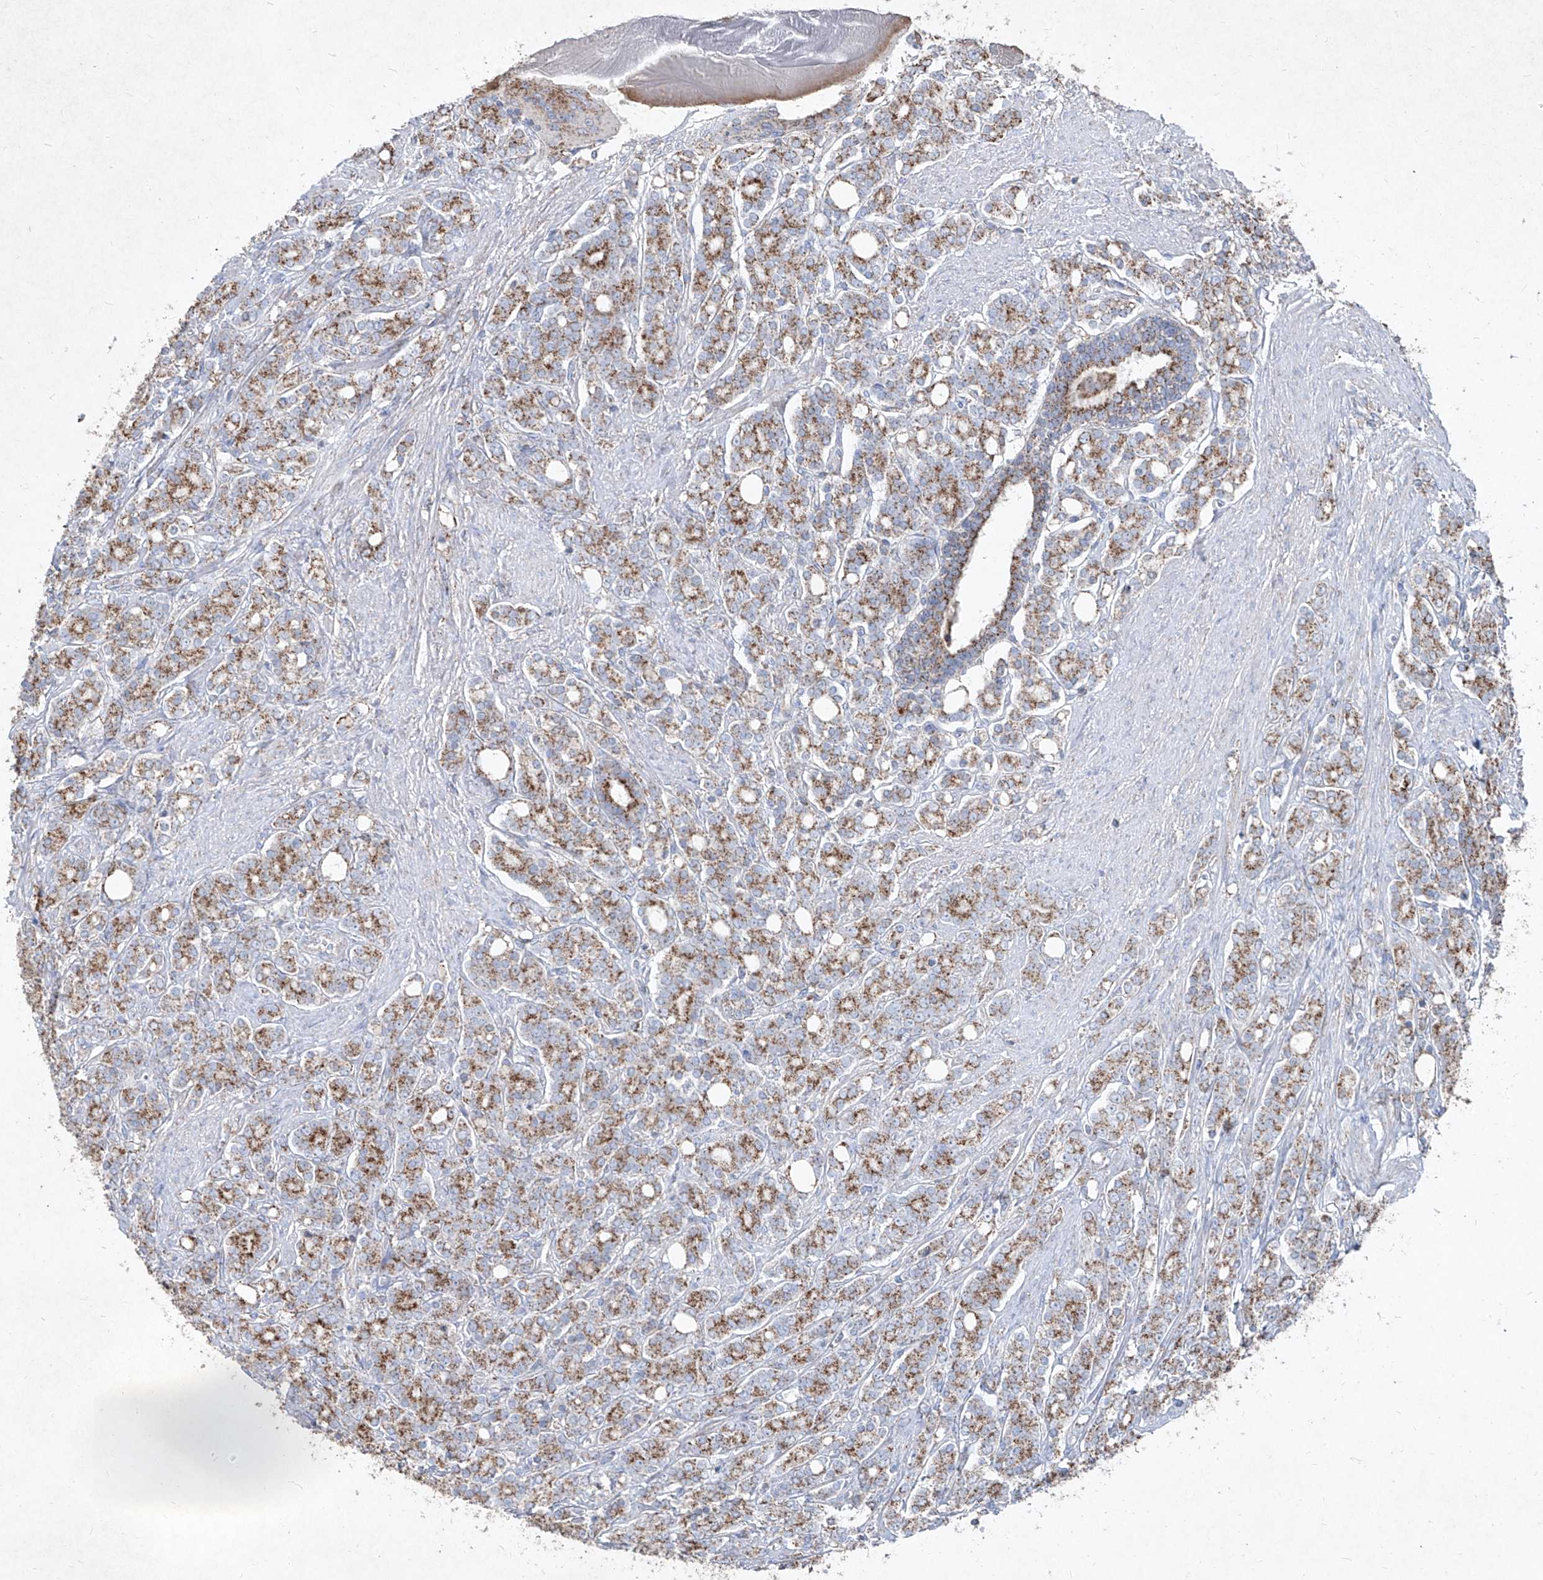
{"staining": {"intensity": "moderate", "quantity": ">75%", "location": "cytoplasmic/membranous"}, "tissue": "prostate cancer", "cell_type": "Tumor cells", "image_type": "cancer", "snomed": [{"axis": "morphology", "description": "Adenocarcinoma, High grade"}, {"axis": "topography", "description": "Prostate"}], "caption": "Adenocarcinoma (high-grade) (prostate) stained with a brown dye reveals moderate cytoplasmic/membranous positive positivity in about >75% of tumor cells.", "gene": "ABCD3", "patient": {"sex": "male", "age": 62}}